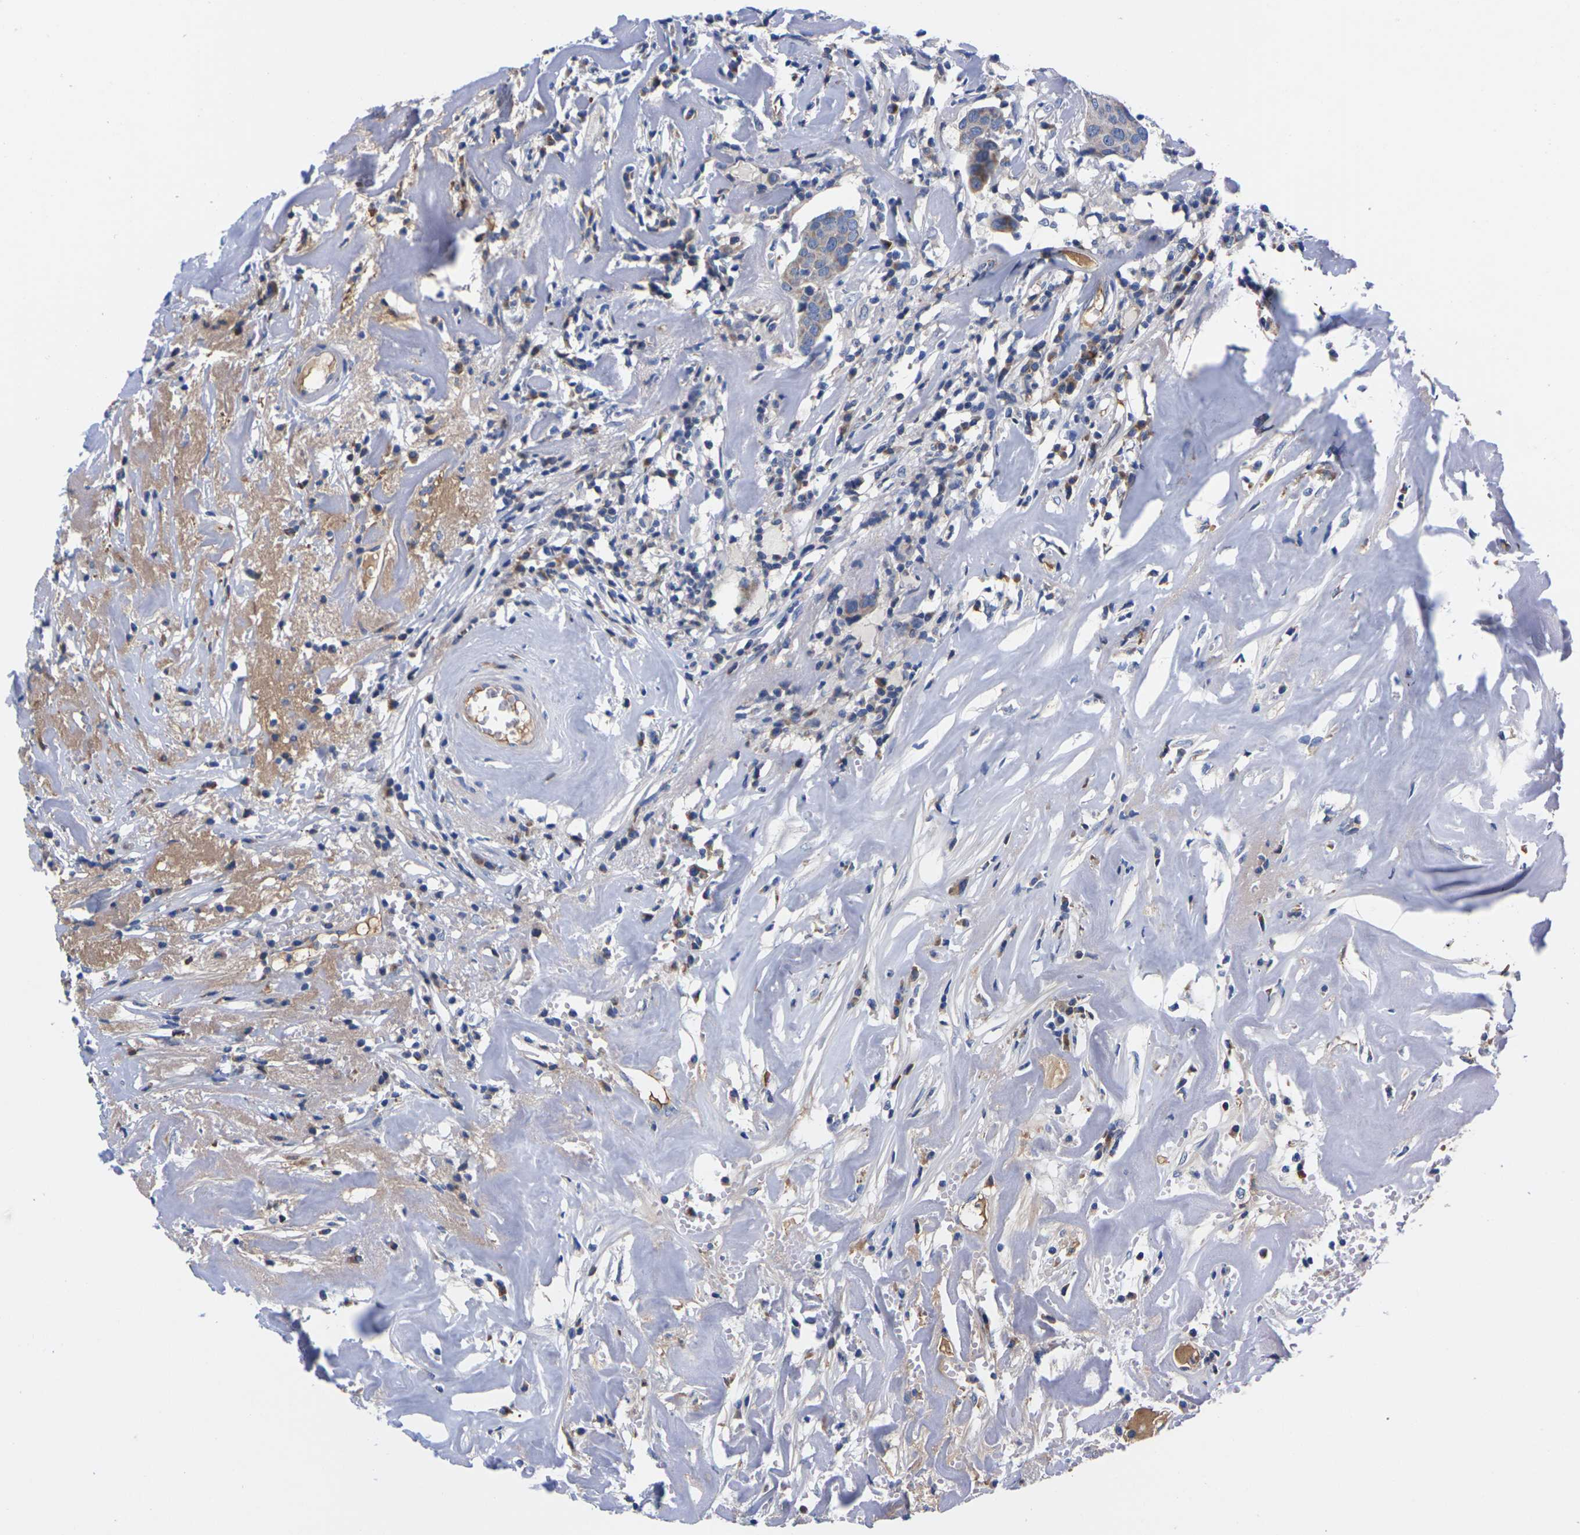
{"staining": {"intensity": "weak", "quantity": "<25%", "location": "cytoplasmic/membranous"}, "tissue": "head and neck cancer", "cell_type": "Tumor cells", "image_type": "cancer", "snomed": [{"axis": "morphology", "description": "Adenocarcinoma, NOS"}, {"axis": "topography", "description": "Salivary gland"}, {"axis": "topography", "description": "Head-Neck"}], "caption": "The IHC micrograph has no significant expression in tumor cells of head and neck cancer tissue.", "gene": "FAM210A", "patient": {"sex": "female", "age": 65}}